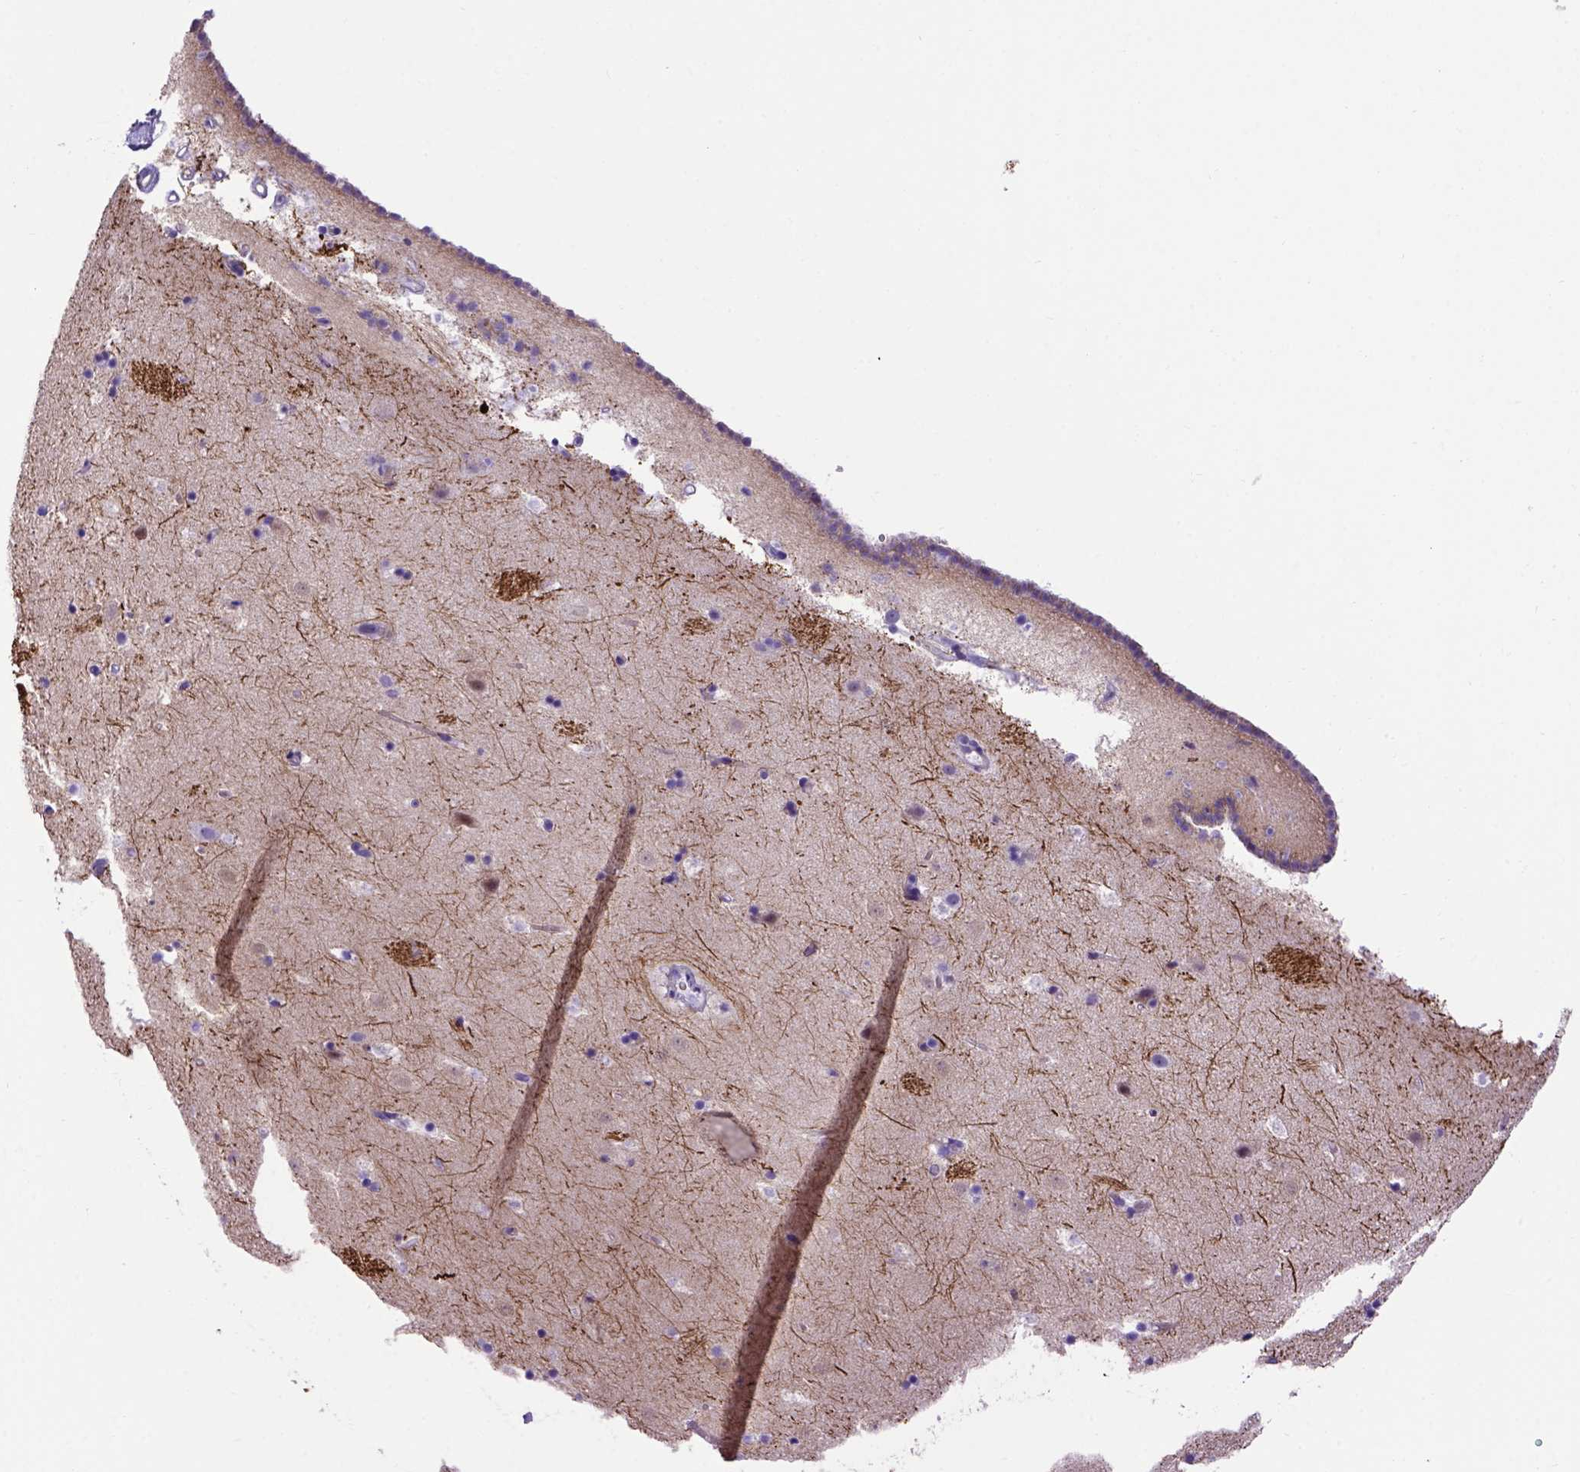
{"staining": {"intensity": "strong", "quantity": ">75%", "location": "cytoplasmic/membranous"}, "tissue": "caudate", "cell_type": "Glial cells", "image_type": "normal", "snomed": [{"axis": "morphology", "description": "Normal tissue, NOS"}, {"axis": "topography", "description": "Lateral ventricle wall"}], "caption": "A histopathology image of caudate stained for a protein demonstrates strong cytoplasmic/membranous brown staining in glial cells.", "gene": "ADAM12", "patient": {"sex": "male", "age": 37}}